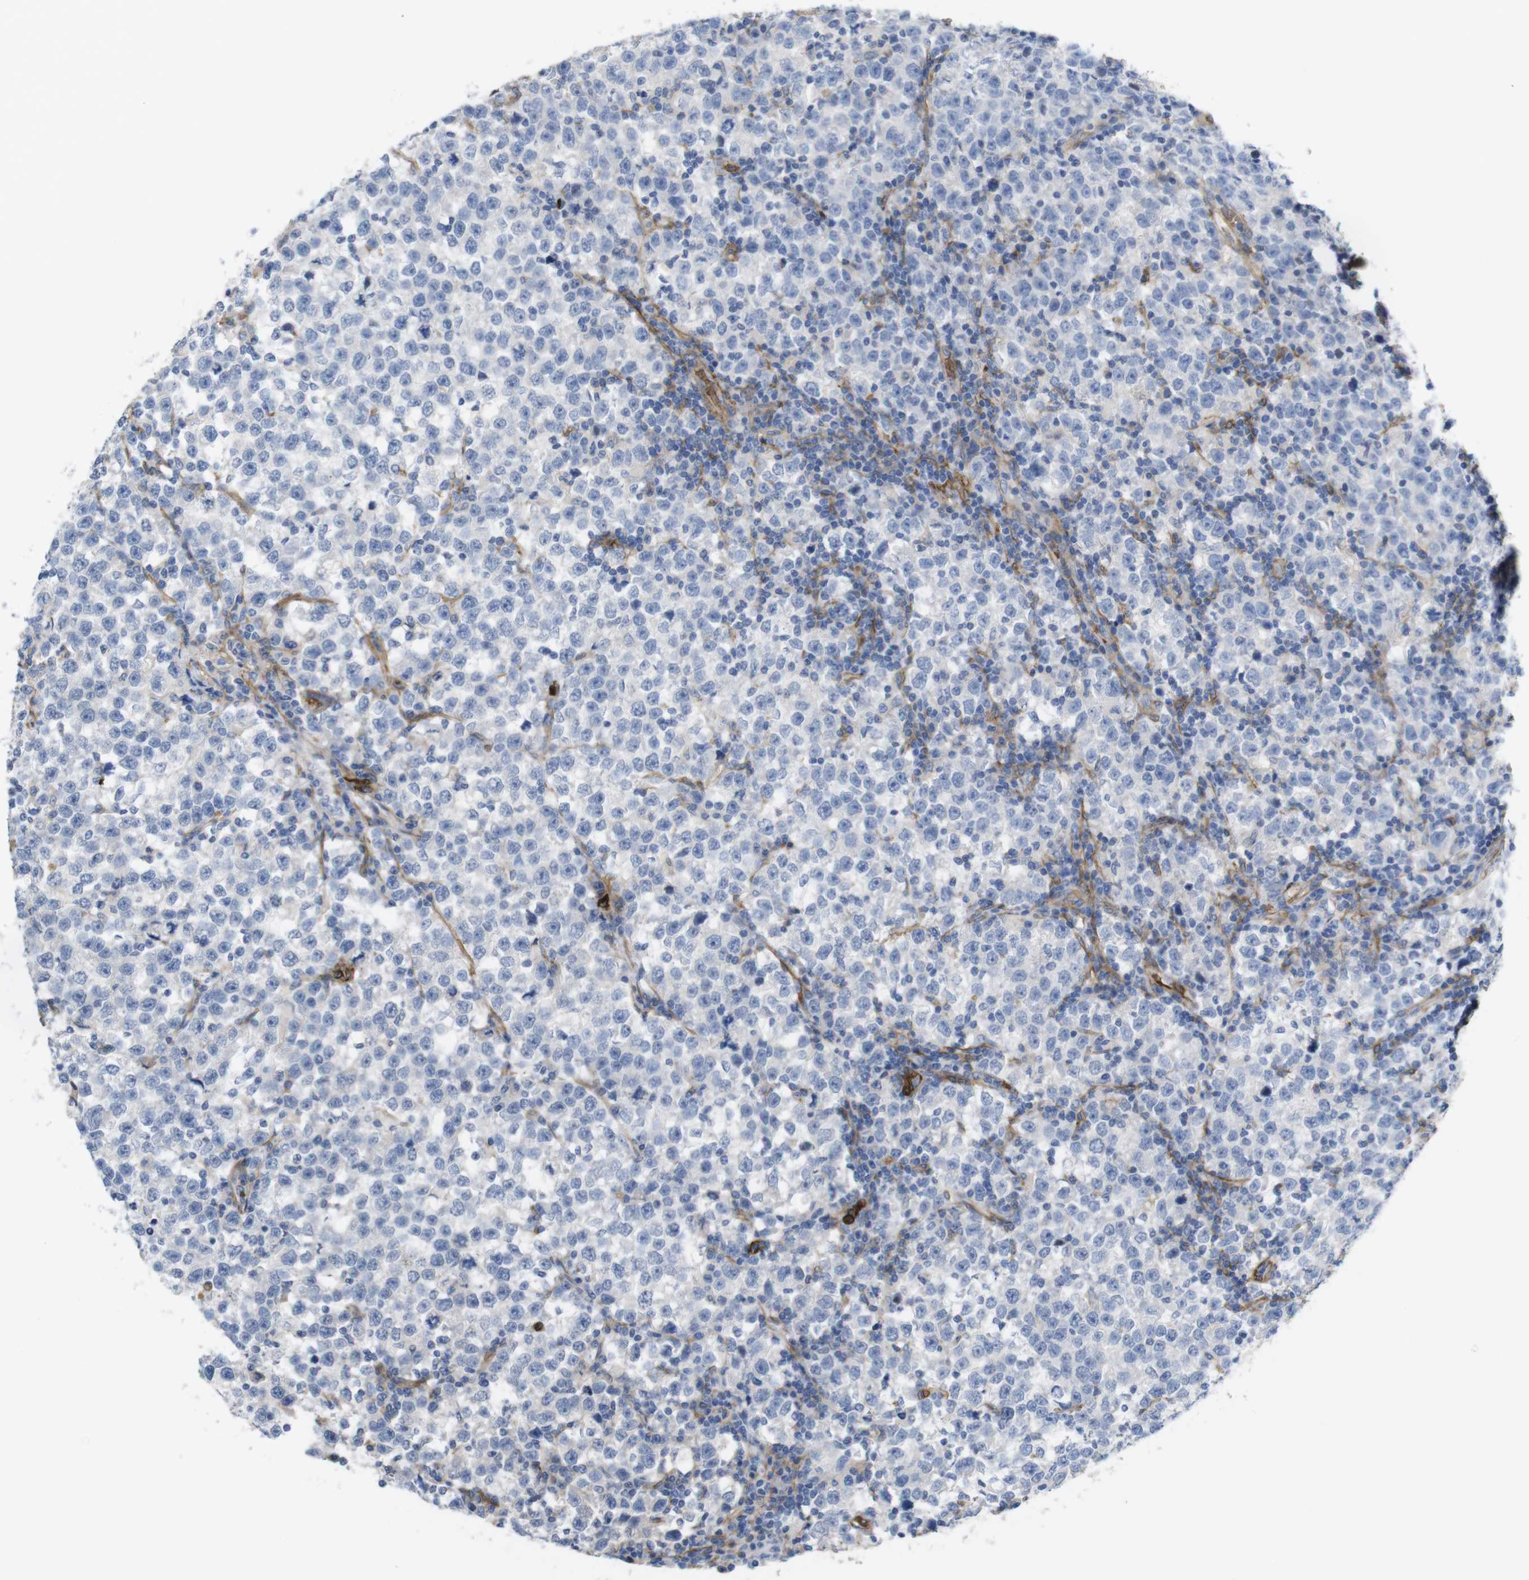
{"staining": {"intensity": "negative", "quantity": "none", "location": "none"}, "tissue": "testis cancer", "cell_type": "Tumor cells", "image_type": "cancer", "snomed": [{"axis": "morphology", "description": "Seminoma, NOS"}, {"axis": "topography", "description": "Testis"}], "caption": "A high-resolution photomicrograph shows immunohistochemistry (IHC) staining of testis cancer, which displays no significant expression in tumor cells.", "gene": "CYBRD1", "patient": {"sex": "male", "age": 43}}